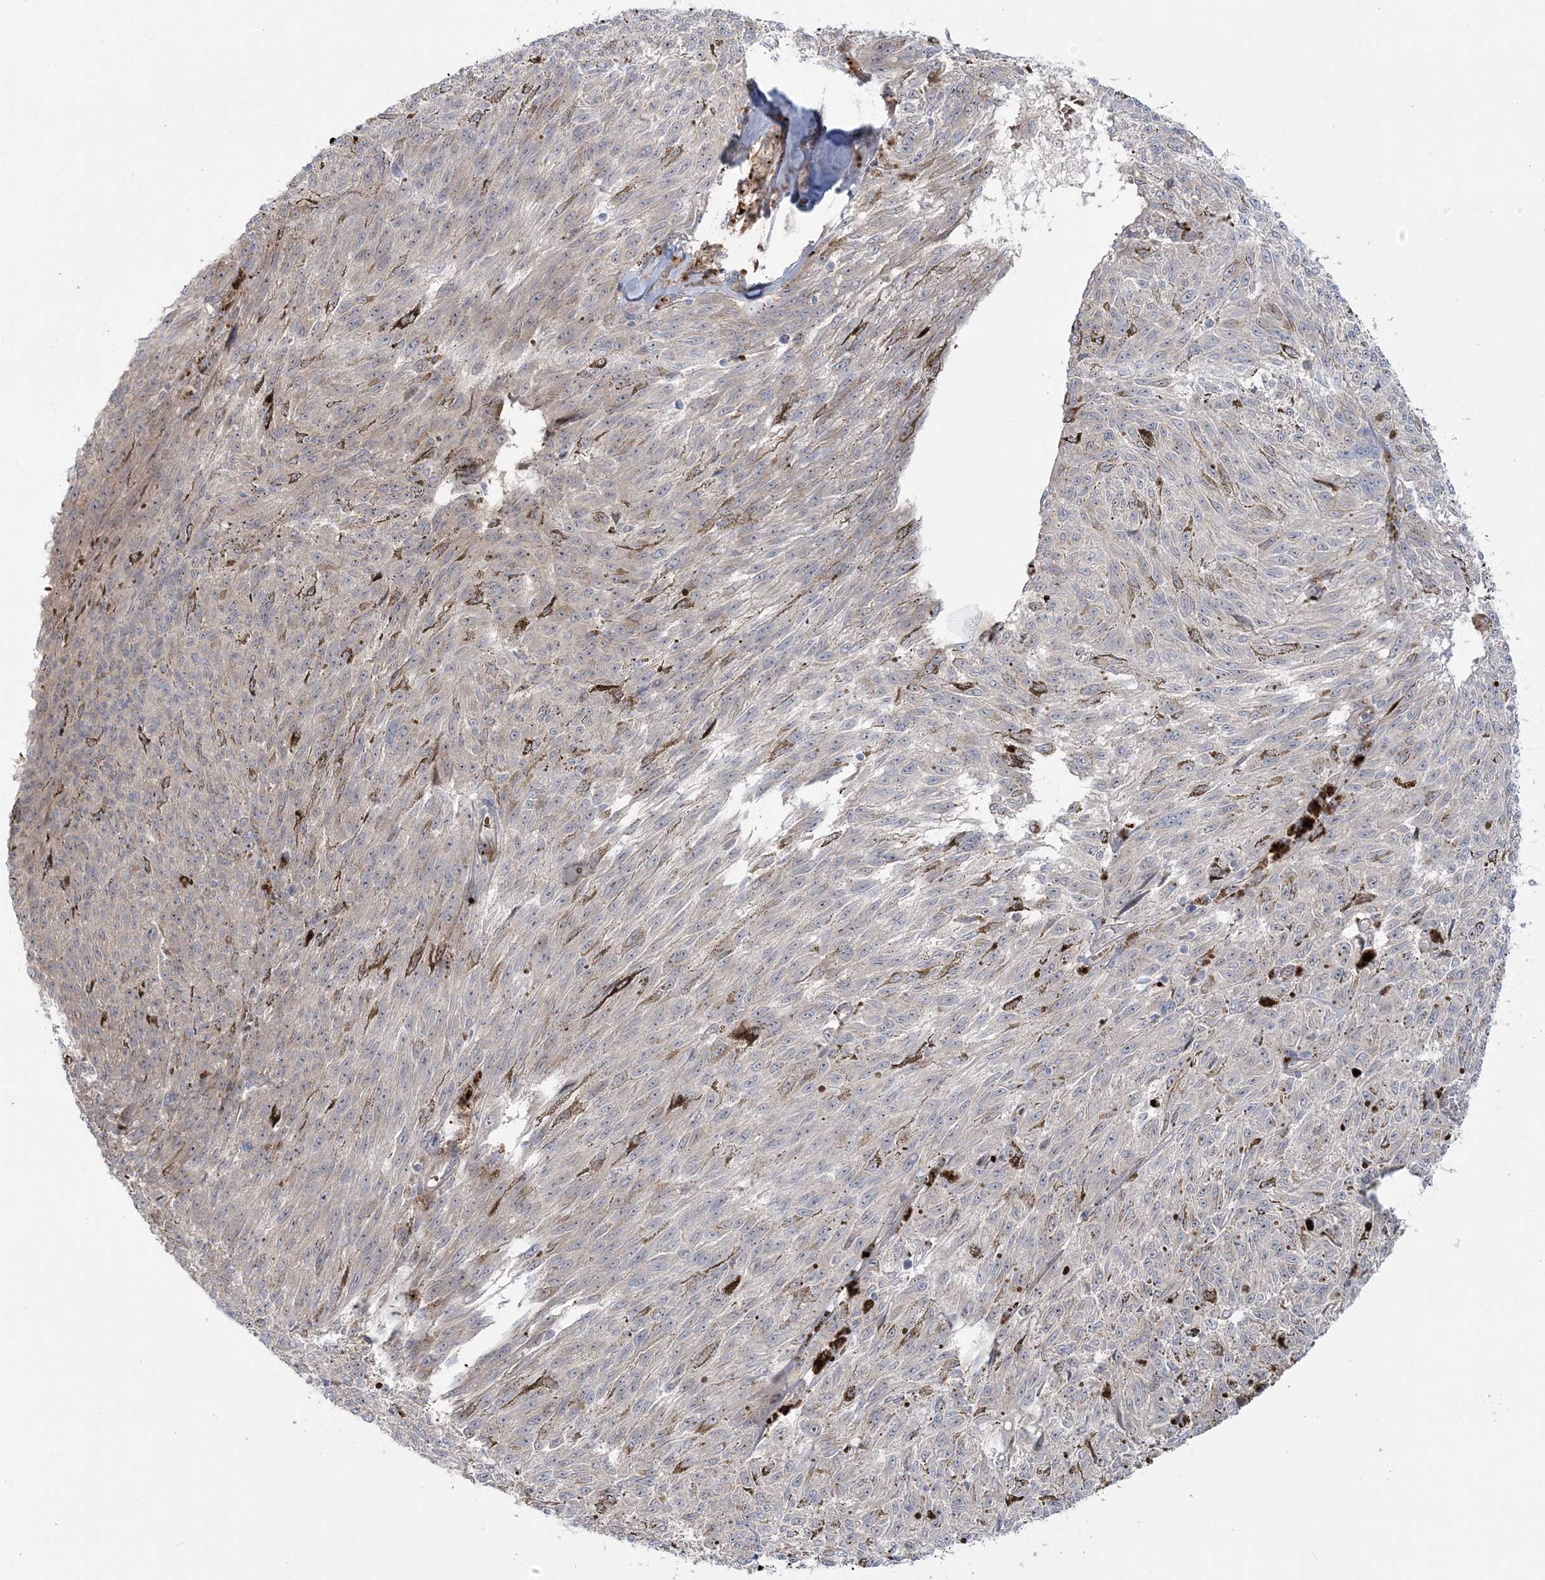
{"staining": {"intensity": "weak", "quantity": "<25%", "location": "cytoplasmic/membranous"}, "tissue": "melanoma", "cell_type": "Tumor cells", "image_type": "cancer", "snomed": [{"axis": "morphology", "description": "Malignant melanoma, NOS"}, {"axis": "topography", "description": "Skin"}], "caption": "Immunohistochemical staining of human melanoma reveals no significant expression in tumor cells.", "gene": "NUDT9", "patient": {"sex": "female", "age": 72}}